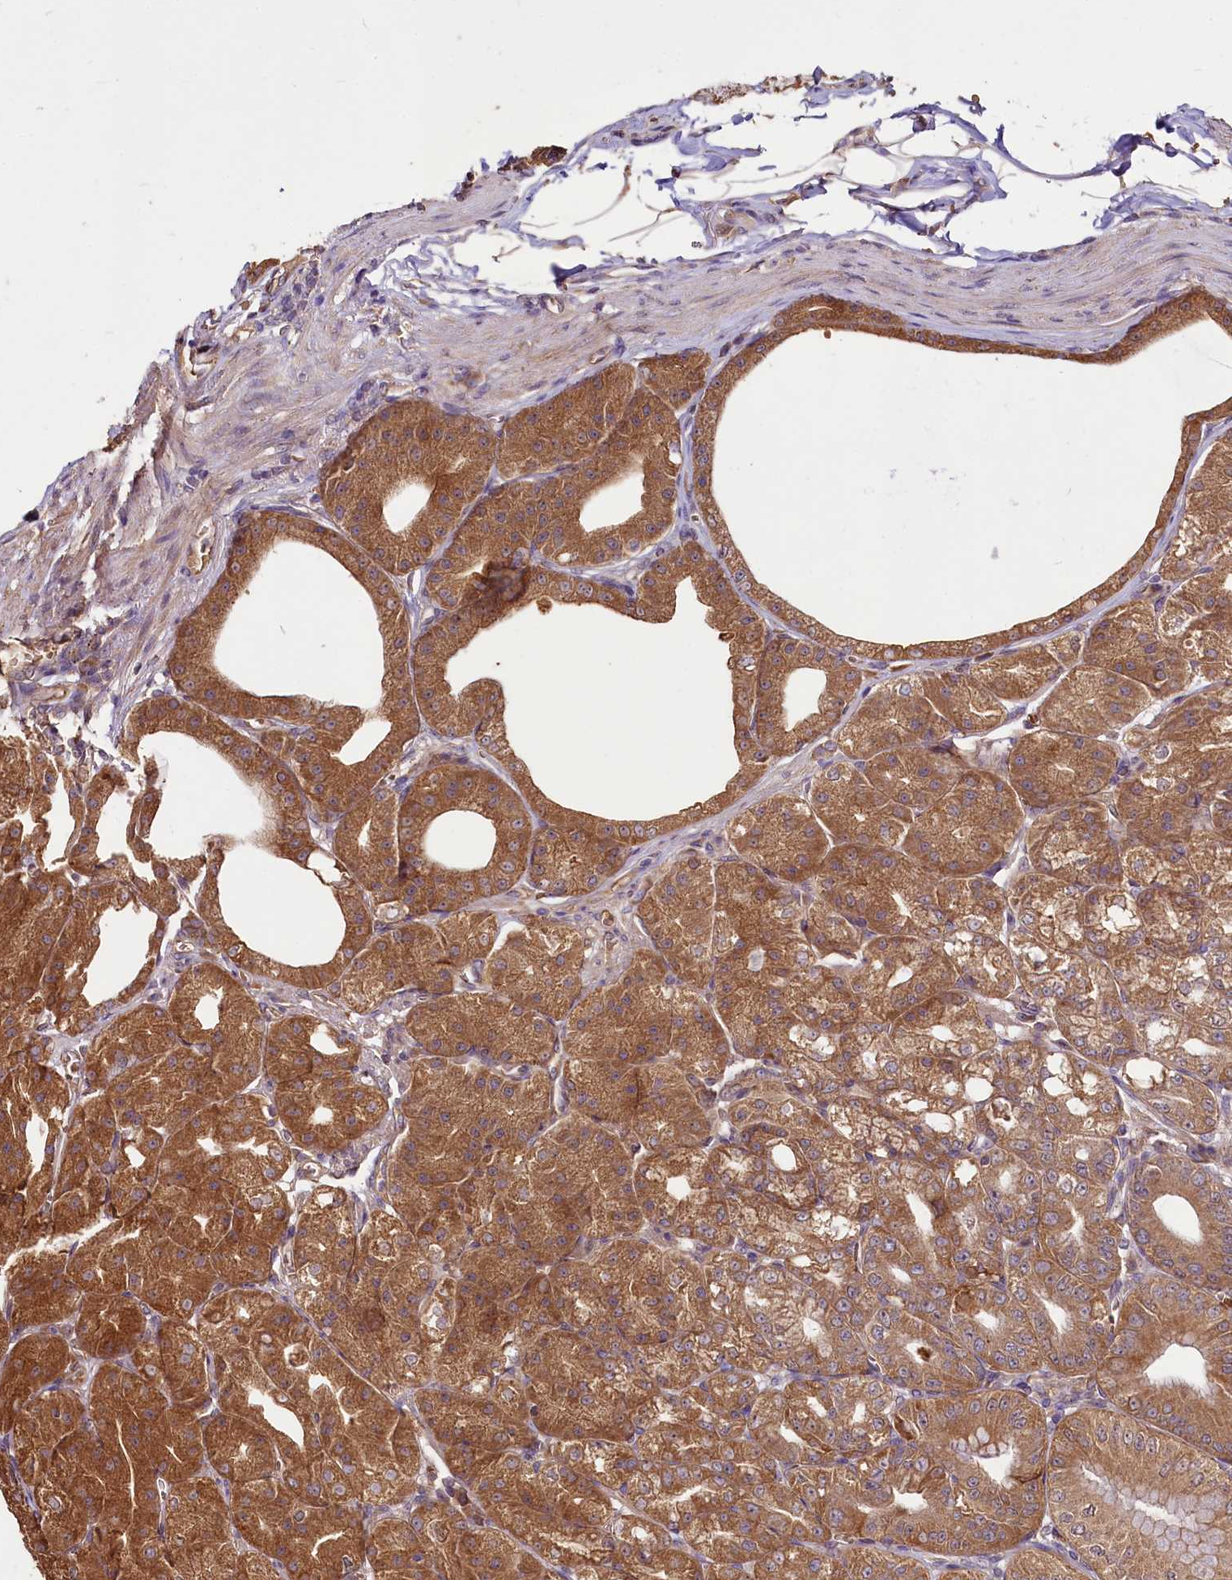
{"staining": {"intensity": "strong", "quantity": ">75%", "location": "cytoplasmic/membranous"}, "tissue": "stomach", "cell_type": "Glandular cells", "image_type": "normal", "snomed": [{"axis": "morphology", "description": "Normal tissue, NOS"}, {"axis": "topography", "description": "Stomach, upper"}, {"axis": "topography", "description": "Stomach, lower"}], "caption": "Stomach stained with IHC exhibits strong cytoplasmic/membranous positivity in about >75% of glandular cells. (Brightfield microscopy of DAB IHC at high magnification).", "gene": "VPS51", "patient": {"sex": "male", "age": 71}}